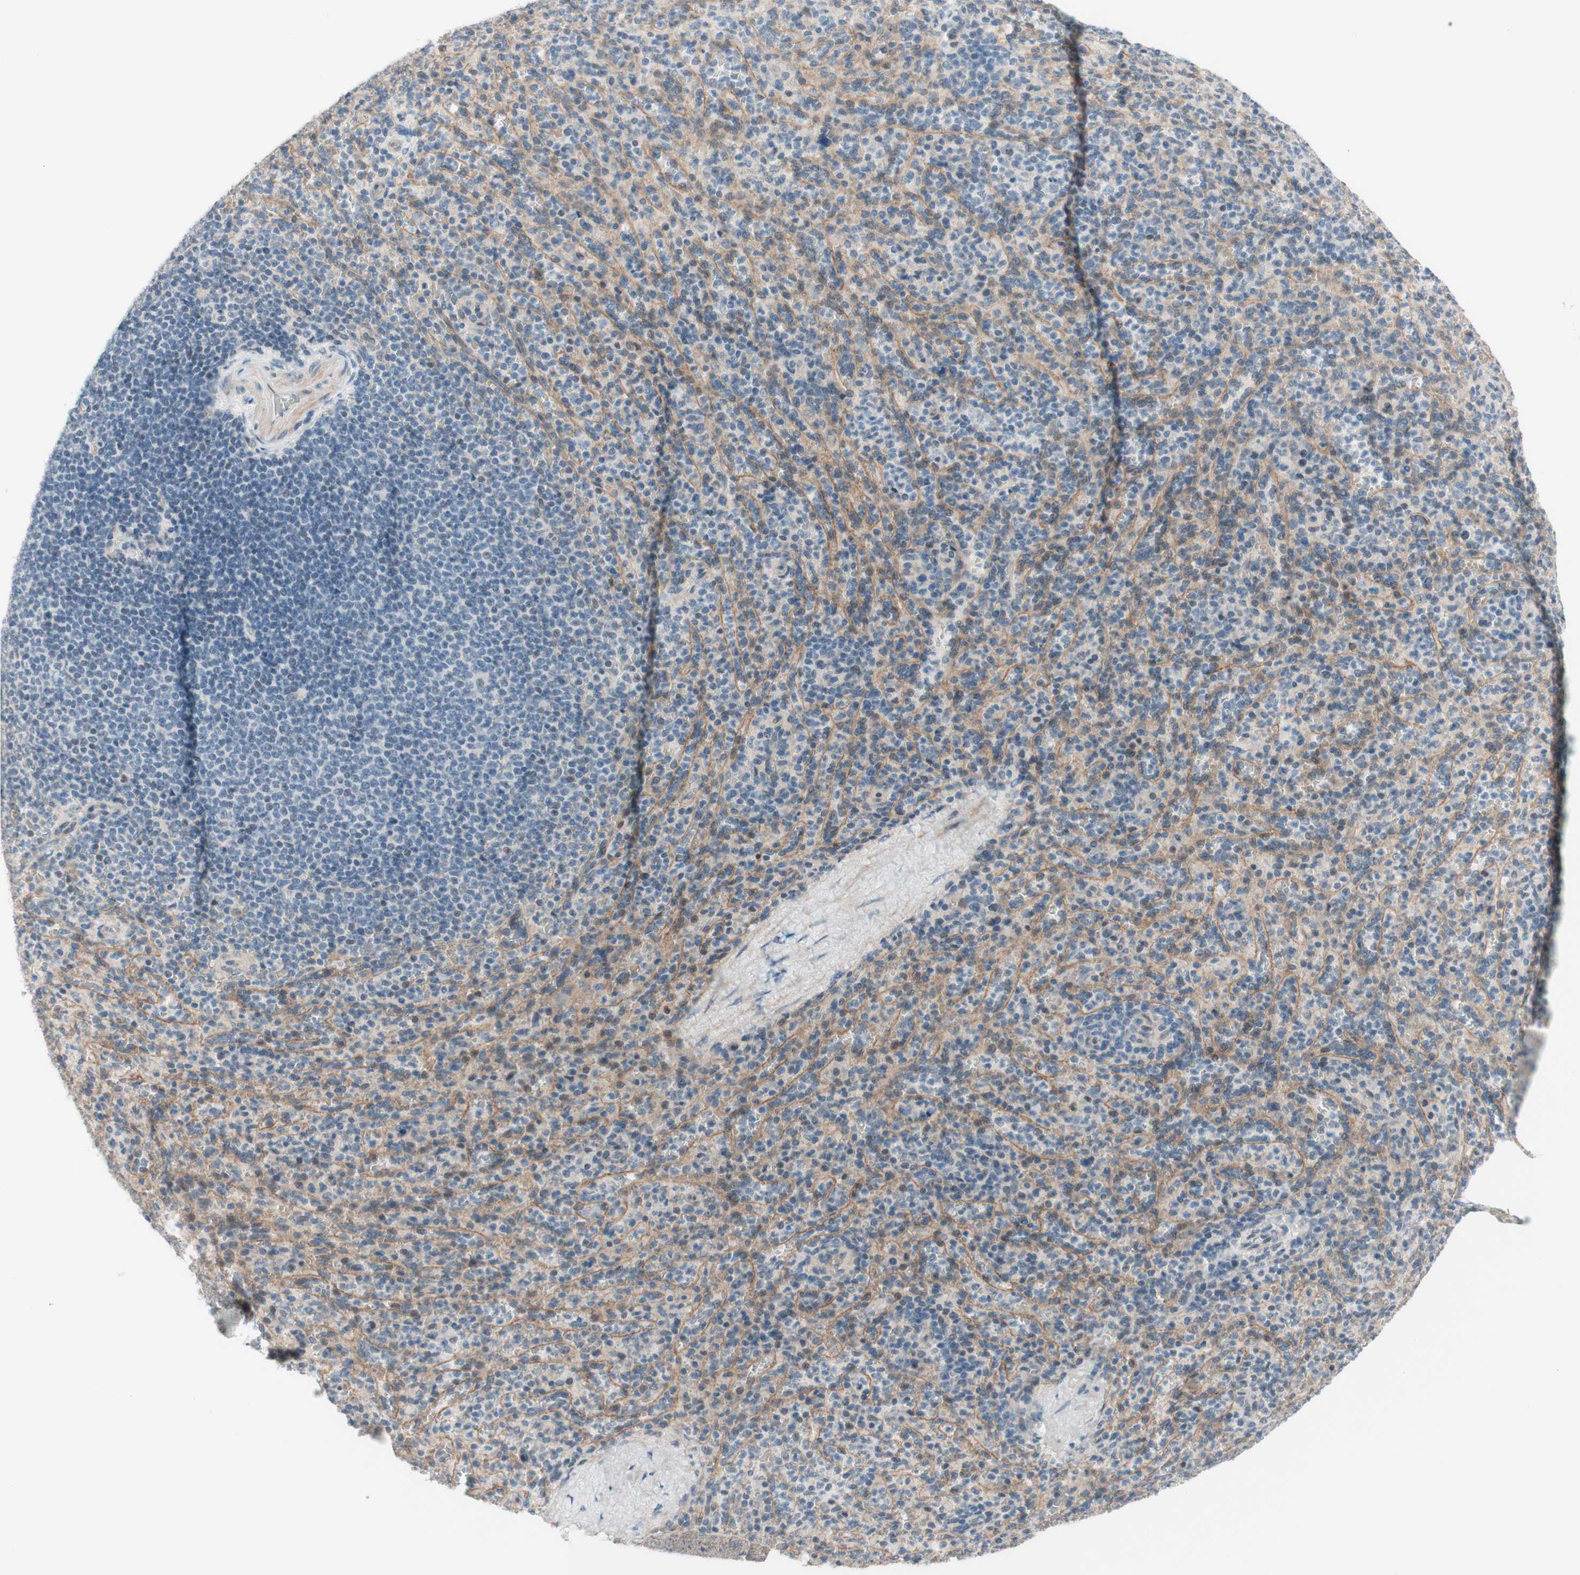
{"staining": {"intensity": "negative", "quantity": "none", "location": "none"}, "tissue": "spleen", "cell_type": "Cells in red pulp", "image_type": "normal", "snomed": [{"axis": "morphology", "description": "Normal tissue, NOS"}, {"axis": "topography", "description": "Spleen"}], "caption": "Immunohistochemical staining of unremarkable human spleen shows no significant staining in cells in red pulp. (DAB immunohistochemistry visualized using brightfield microscopy, high magnification).", "gene": "JPH1", "patient": {"sex": "male", "age": 36}}